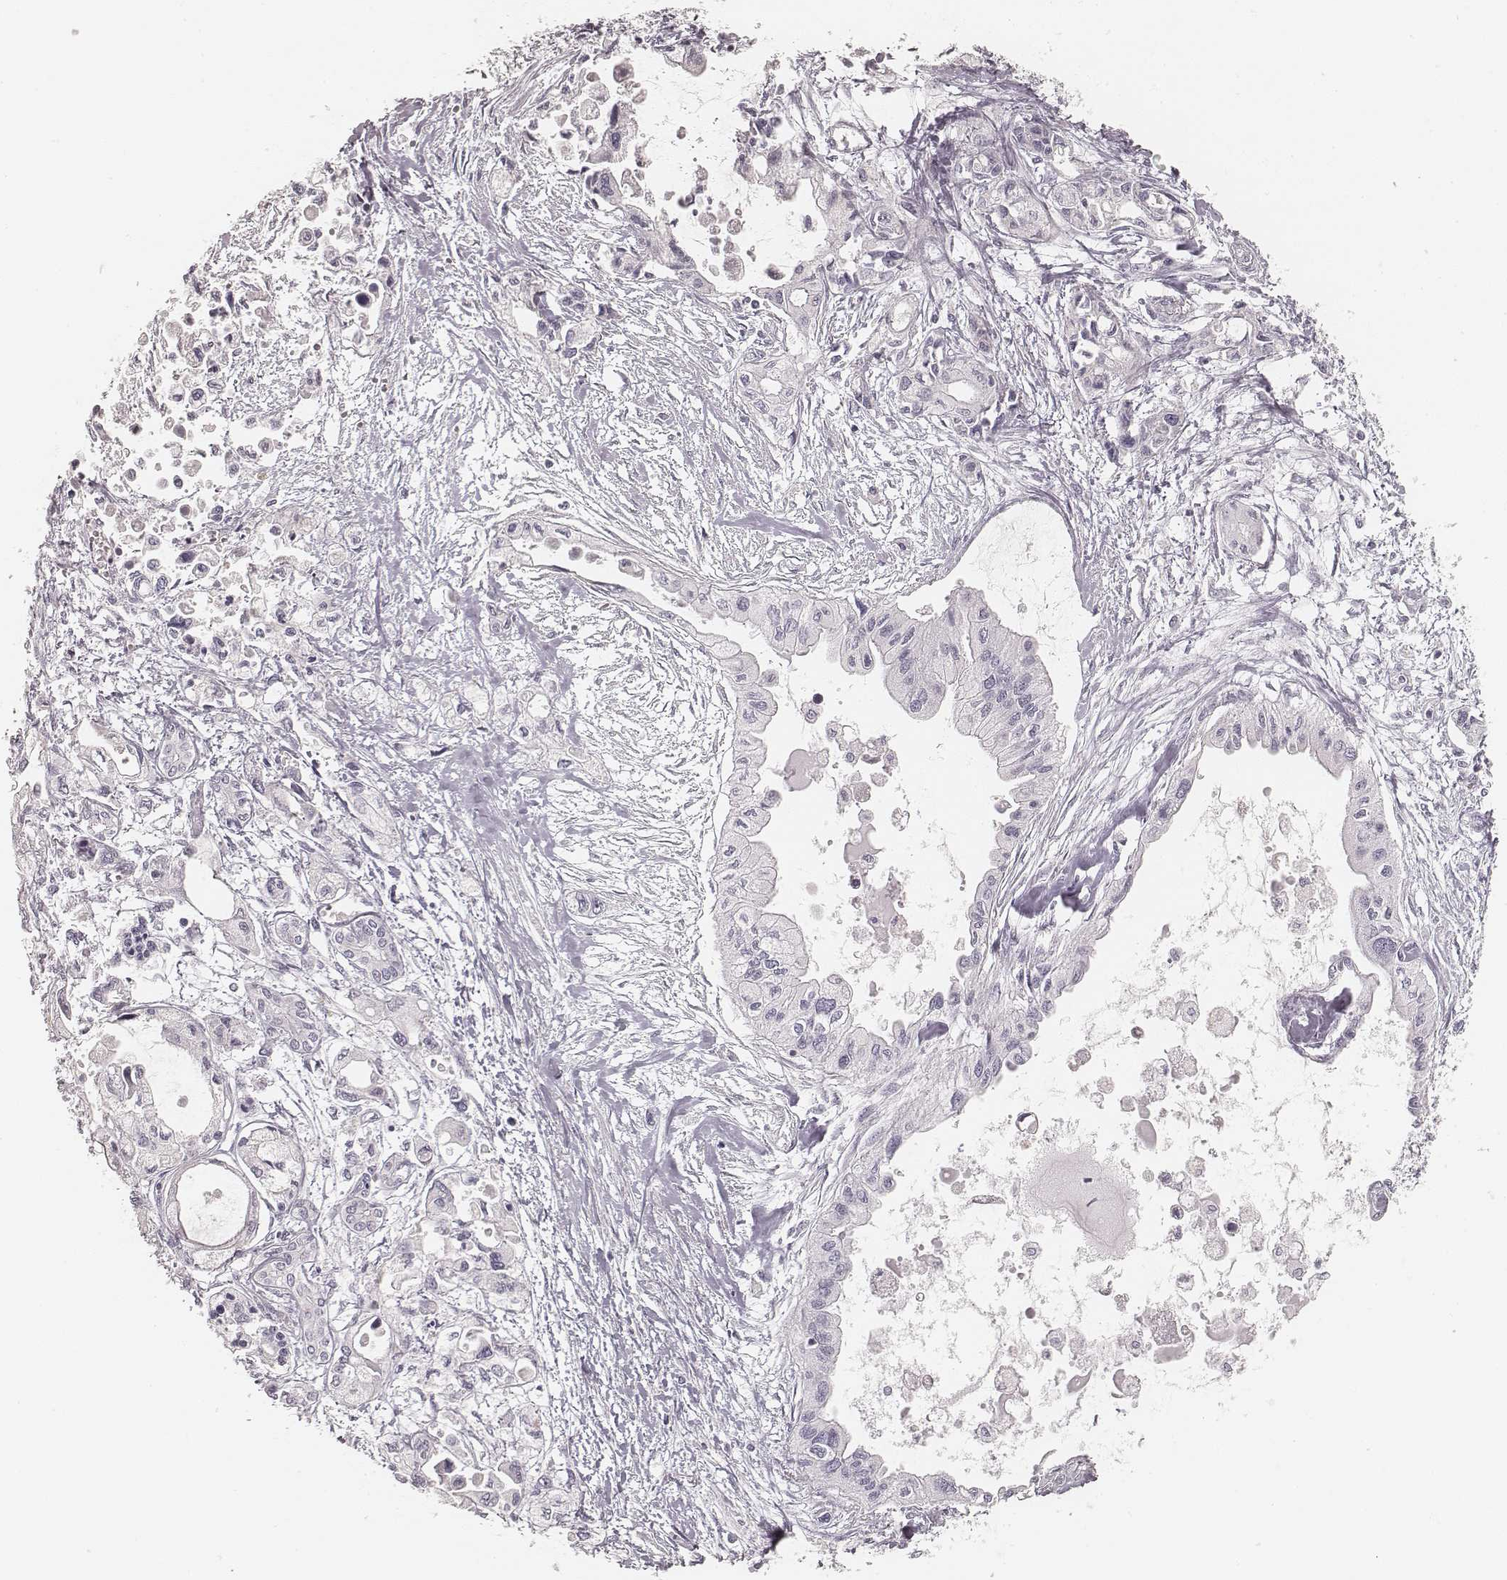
{"staining": {"intensity": "negative", "quantity": "none", "location": "none"}, "tissue": "pancreatic cancer", "cell_type": "Tumor cells", "image_type": "cancer", "snomed": [{"axis": "morphology", "description": "Adenocarcinoma, NOS"}, {"axis": "topography", "description": "Pancreas"}], "caption": "A micrograph of human adenocarcinoma (pancreatic) is negative for staining in tumor cells.", "gene": "HNF4G", "patient": {"sex": "female", "age": 61}}